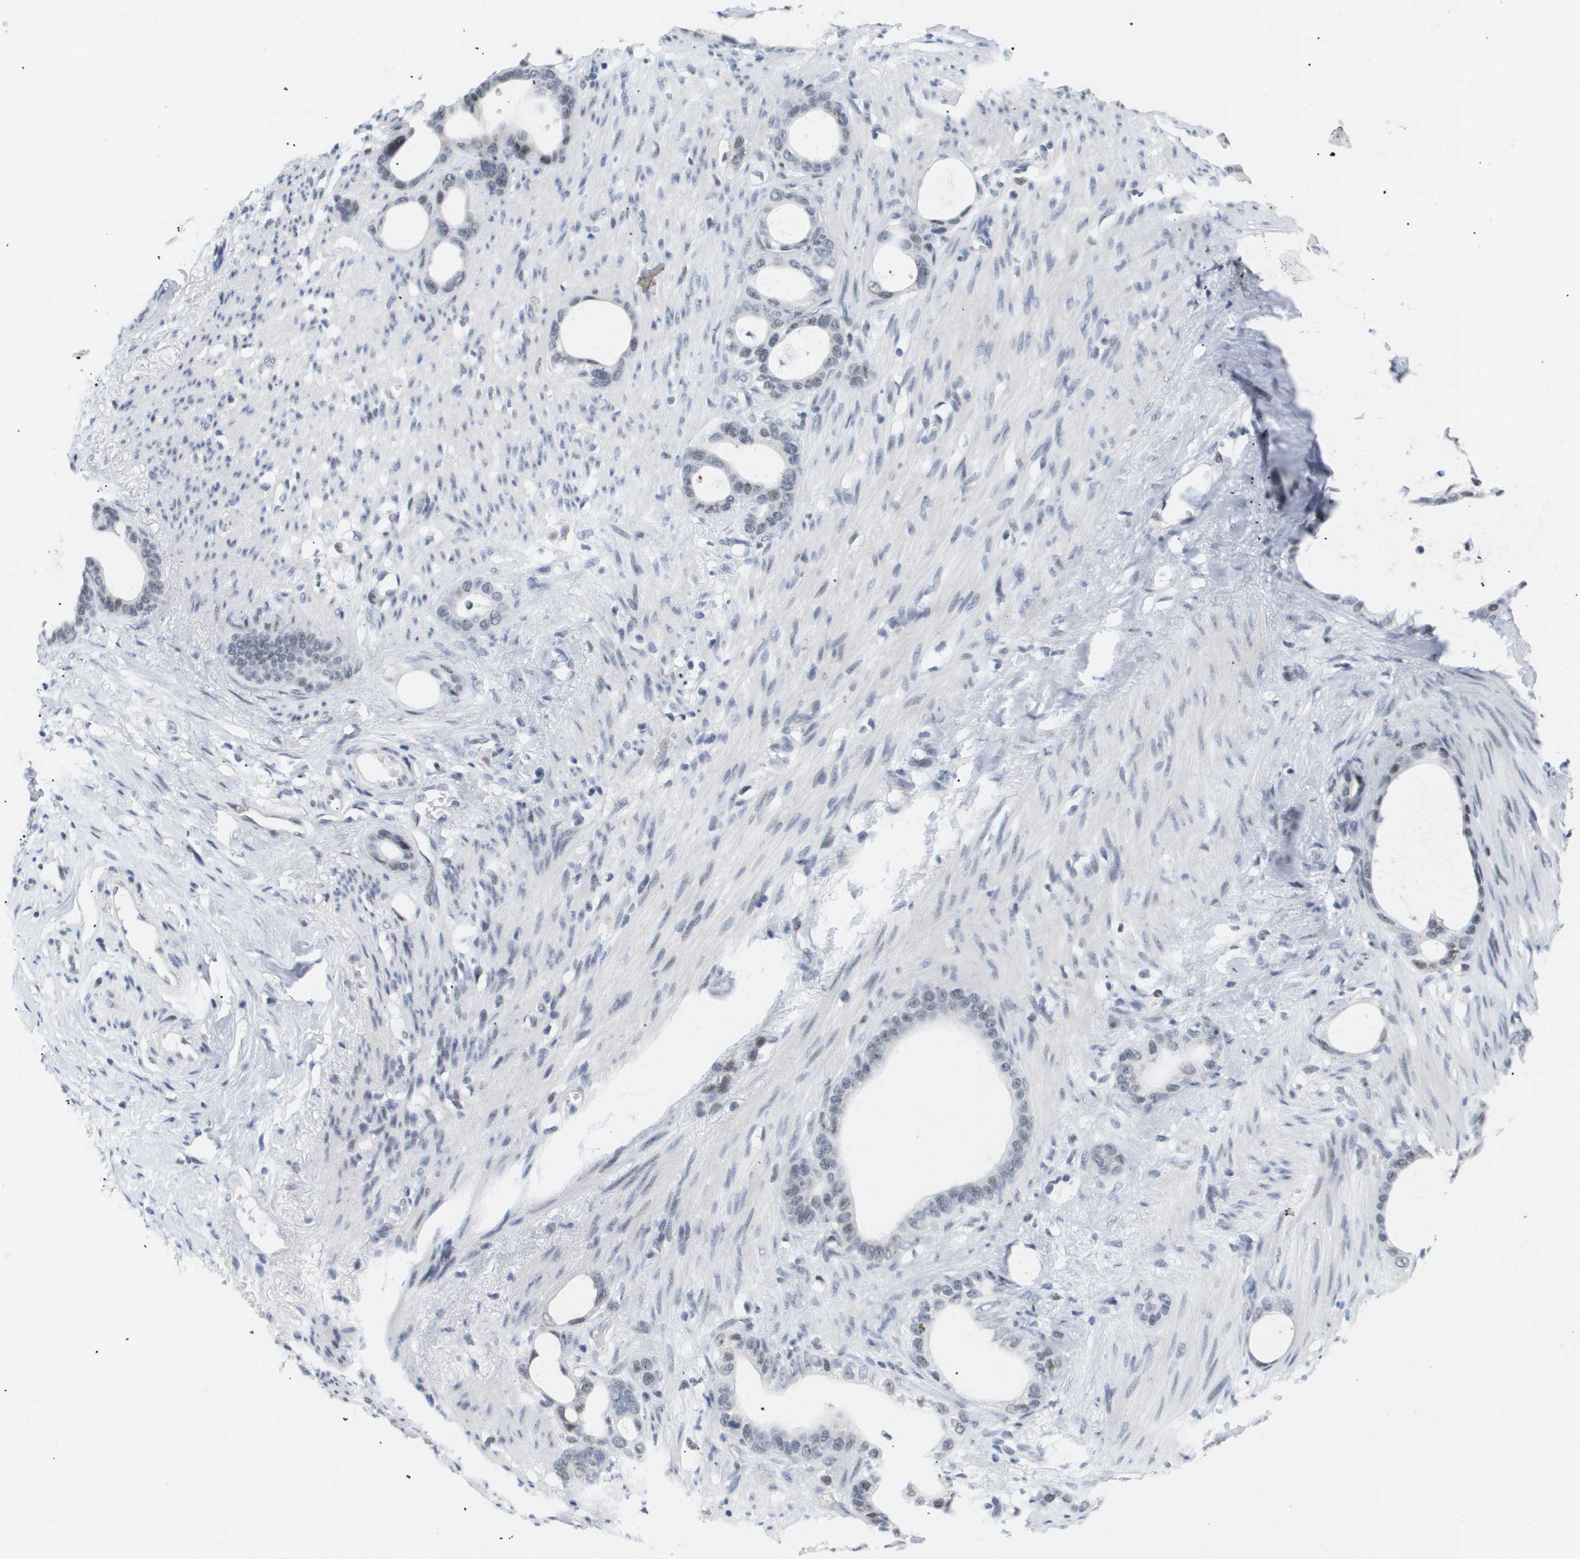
{"staining": {"intensity": "negative", "quantity": "none", "location": "none"}, "tissue": "stomach cancer", "cell_type": "Tumor cells", "image_type": "cancer", "snomed": [{"axis": "morphology", "description": "Adenocarcinoma, NOS"}, {"axis": "topography", "description": "Stomach"}], "caption": "Histopathology image shows no protein staining in tumor cells of stomach cancer tissue.", "gene": "PPARD", "patient": {"sex": "female", "age": 75}}